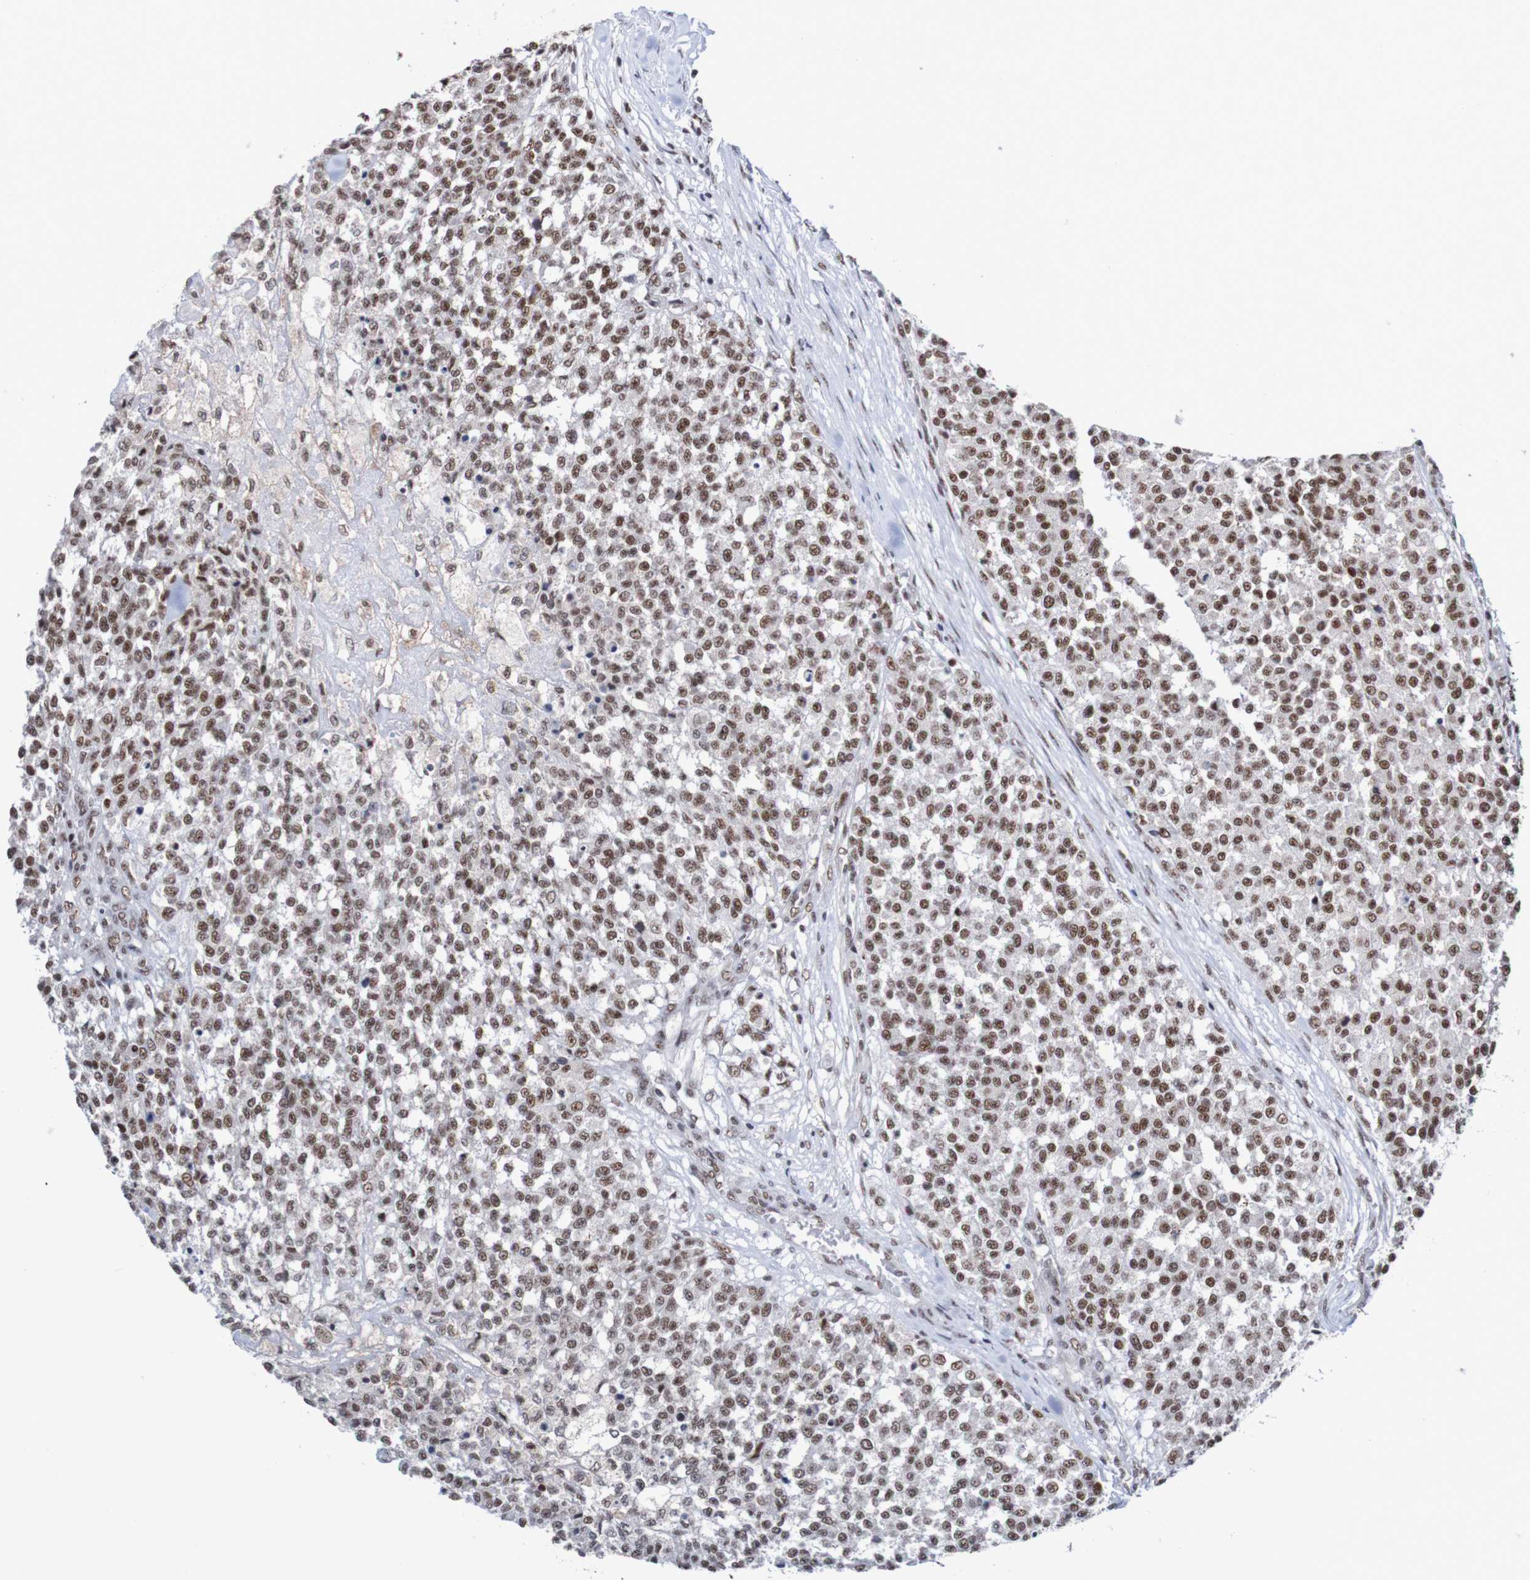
{"staining": {"intensity": "moderate", "quantity": ">75%", "location": "nuclear"}, "tissue": "testis cancer", "cell_type": "Tumor cells", "image_type": "cancer", "snomed": [{"axis": "morphology", "description": "Seminoma, NOS"}, {"axis": "topography", "description": "Testis"}], "caption": "Immunohistochemistry photomicrograph of human testis cancer stained for a protein (brown), which demonstrates medium levels of moderate nuclear staining in approximately >75% of tumor cells.", "gene": "CDC5L", "patient": {"sex": "male", "age": 59}}